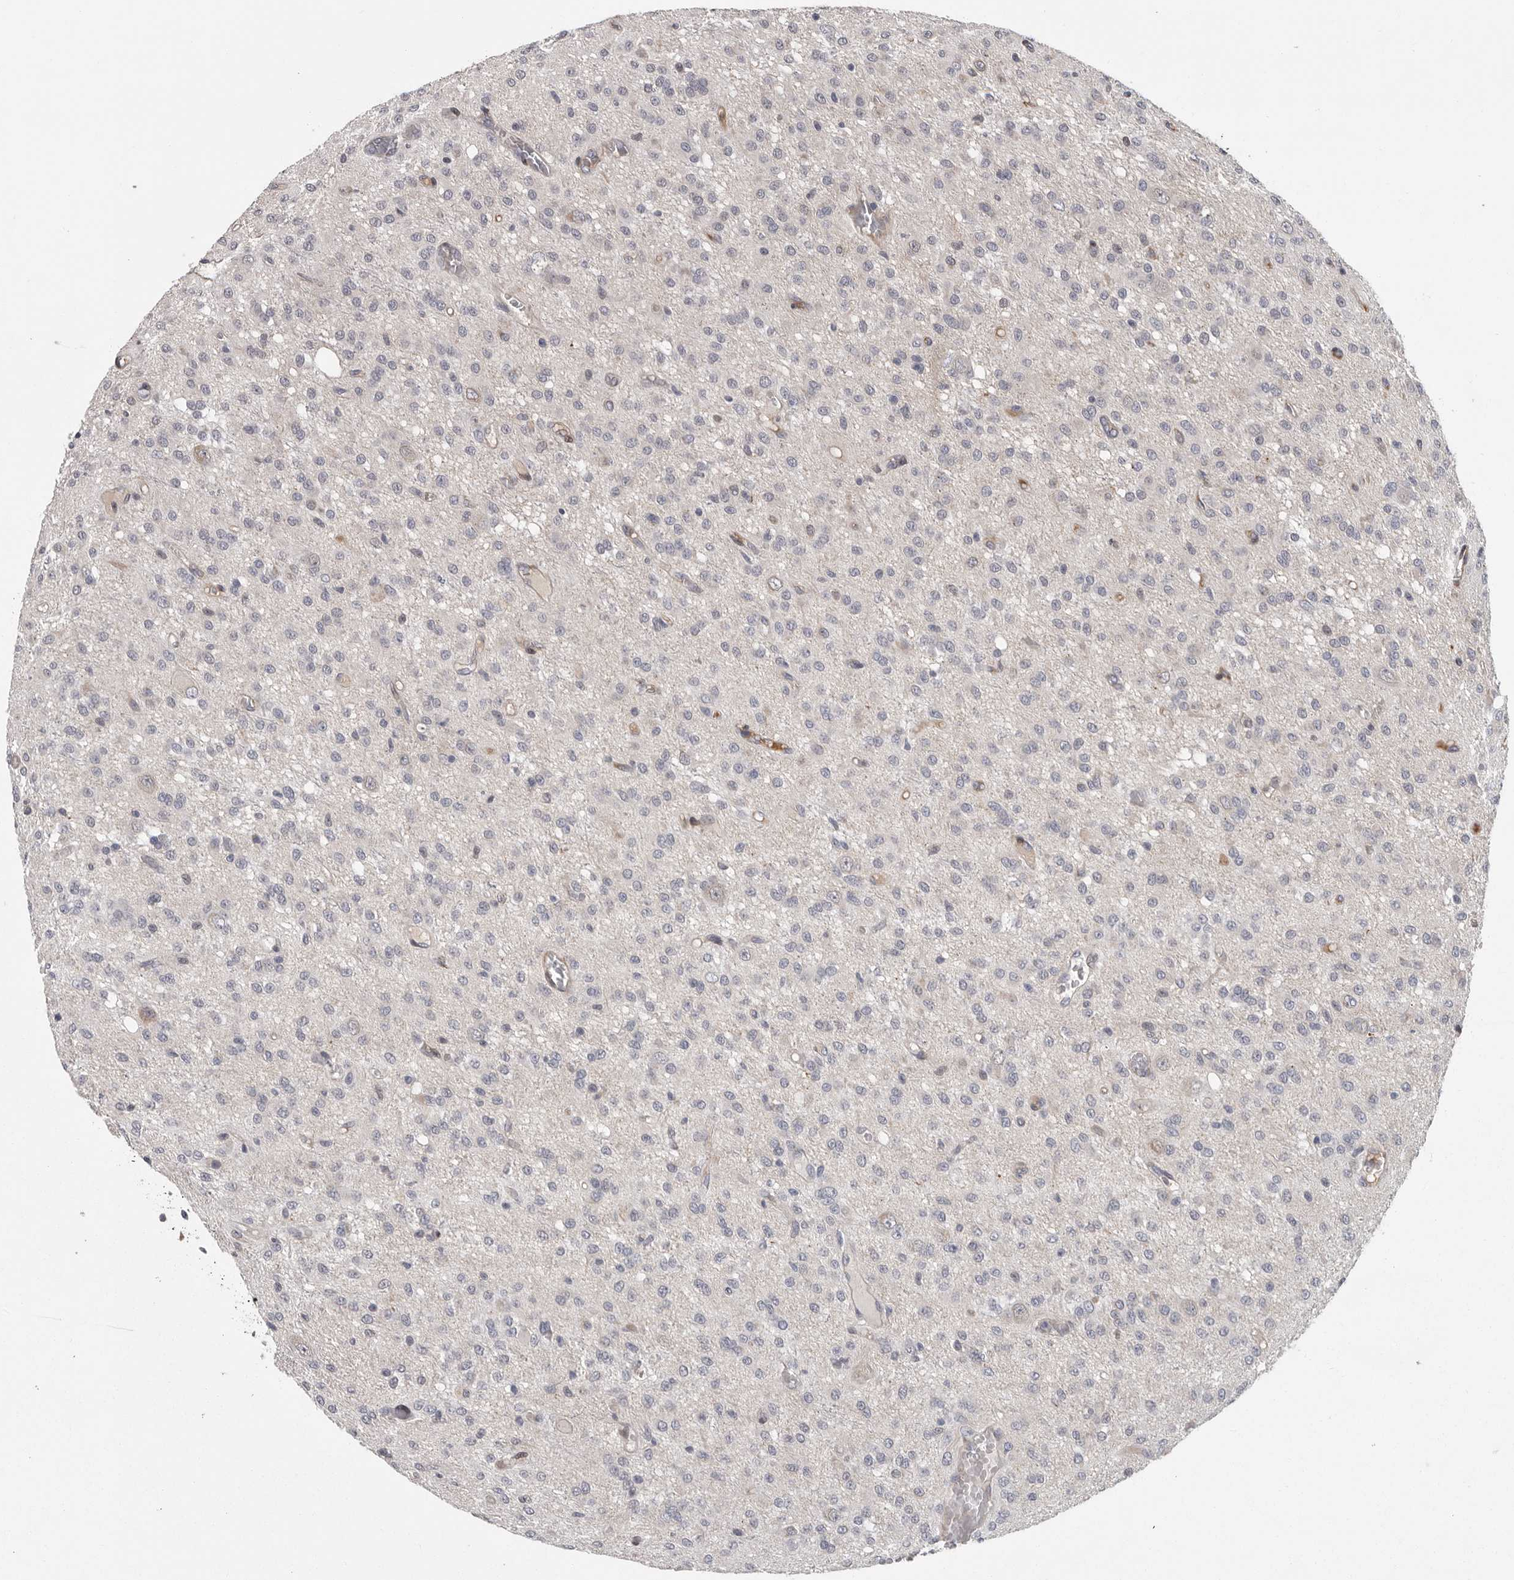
{"staining": {"intensity": "negative", "quantity": "none", "location": "none"}, "tissue": "glioma", "cell_type": "Tumor cells", "image_type": "cancer", "snomed": [{"axis": "morphology", "description": "Glioma, malignant, High grade"}, {"axis": "topography", "description": "Brain"}], "caption": "Malignant glioma (high-grade) was stained to show a protein in brown. There is no significant expression in tumor cells.", "gene": "ATXN3L", "patient": {"sex": "female", "age": 59}}